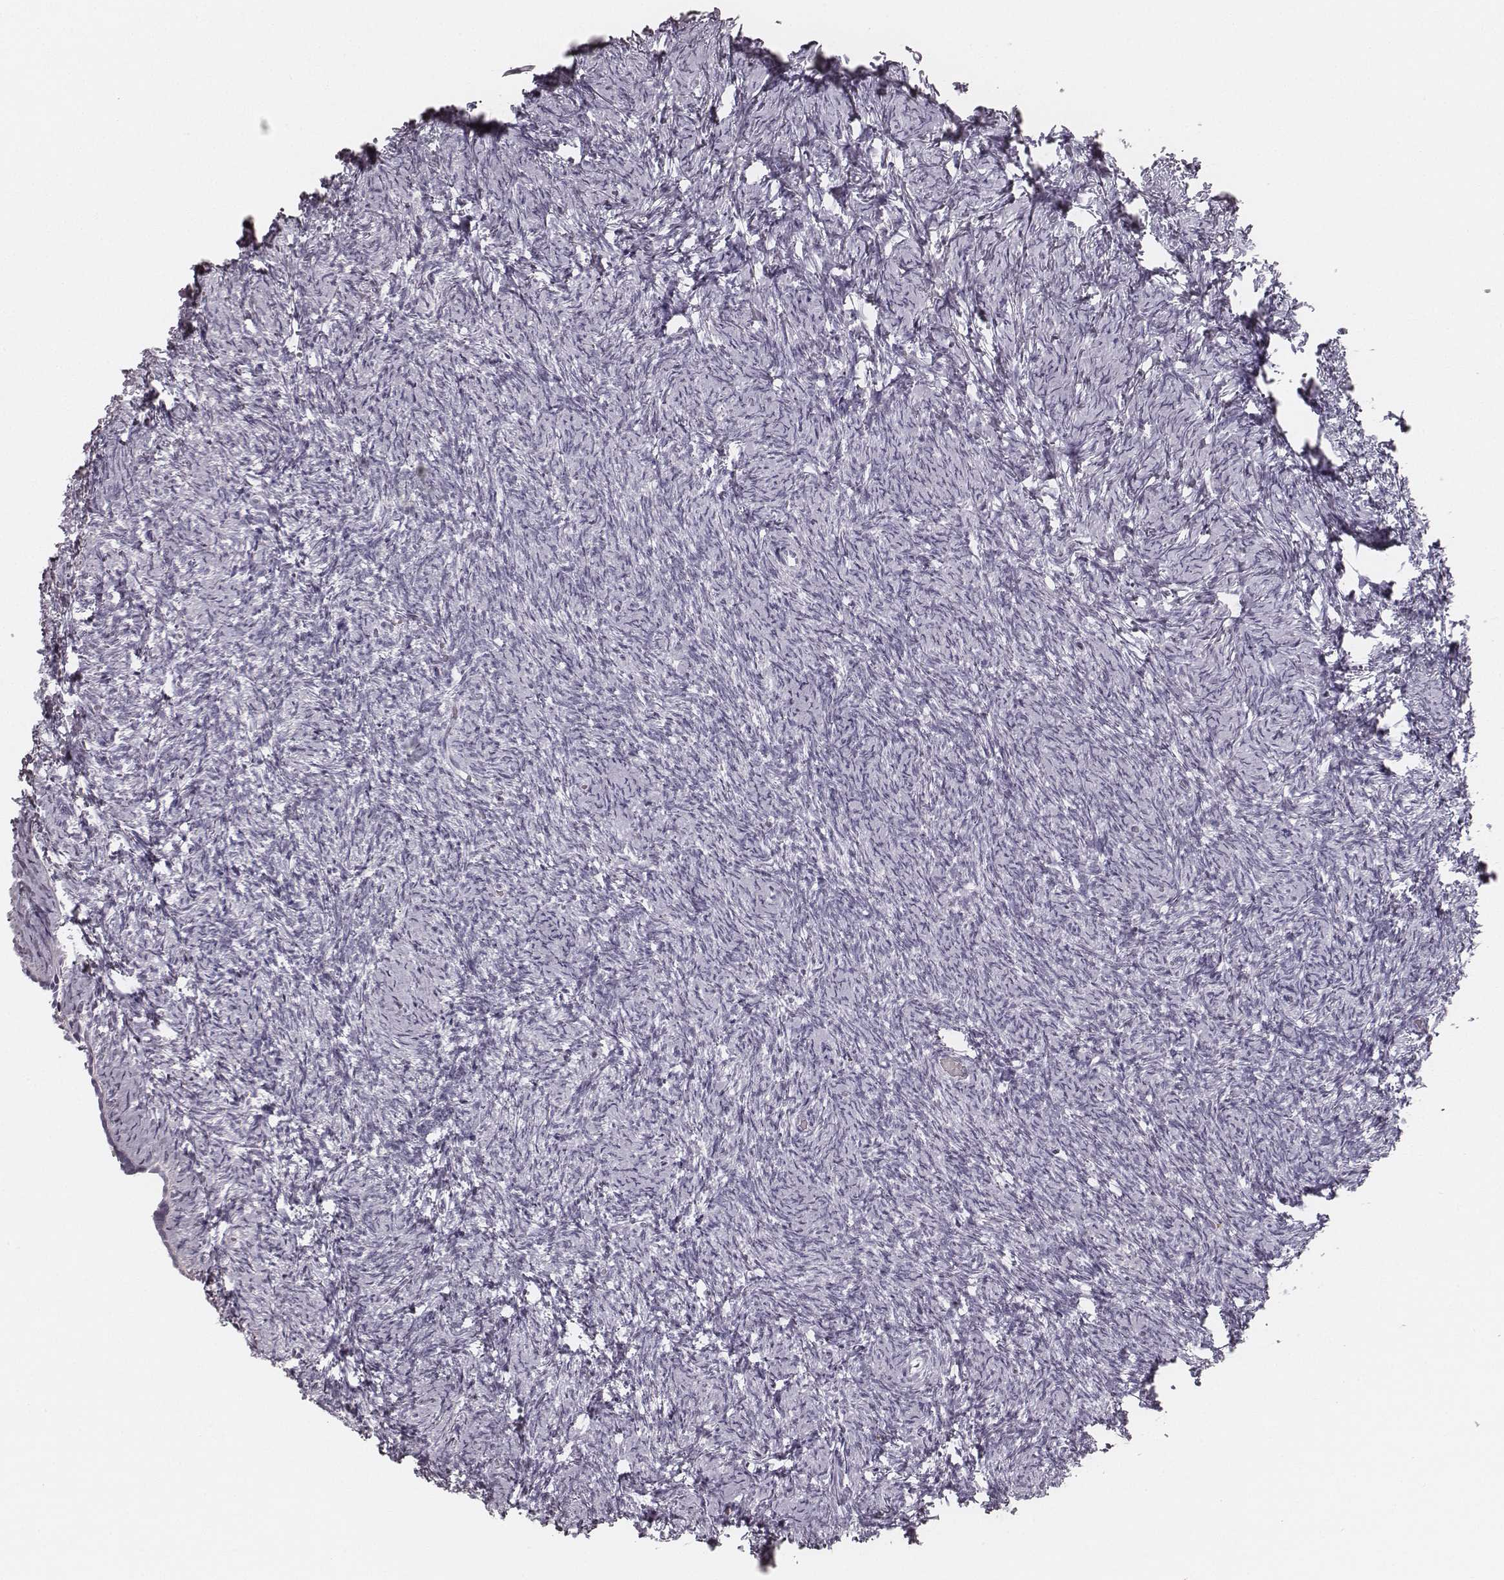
{"staining": {"intensity": "negative", "quantity": "none", "location": "none"}, "tissue": "ovary", "cell_type": "Ovarian stroma cells", "image_type": "normal", "snomed": [{"axis": "morphology", "description": "Normal tissue, NOS"}, {"axis": "topography", "description": "Ovary"}], "caption": "IHC image of normal ovary: human ovary stained with DAB (3,3'-diaminobenzidine) displays no significant protein positivity in ovarian stroma cells. (DAB (3,3'-diaminobenzidine) immunohistochemistry with hematoxylin counter stain).", "gene": "KRT34", "patient": {"sex": "female", "age": 39}}